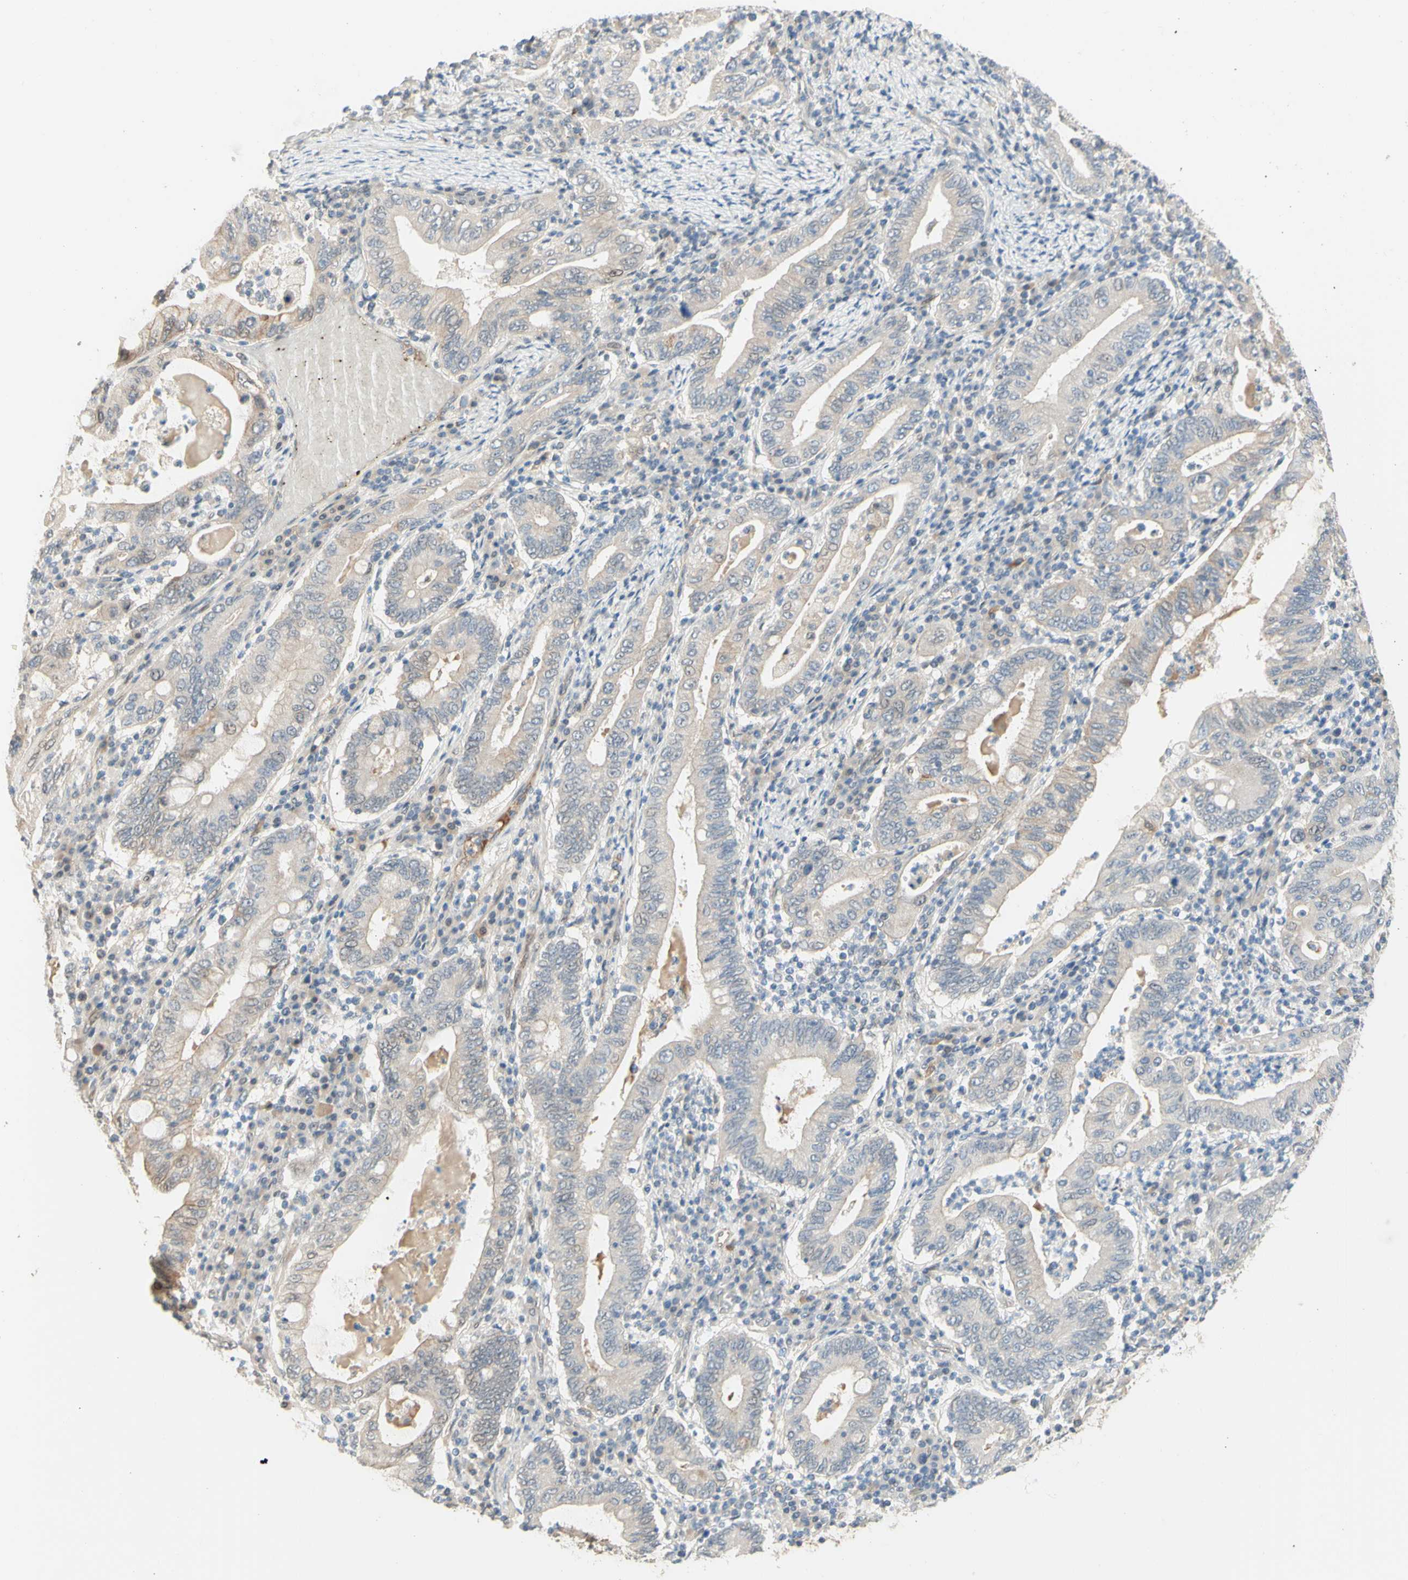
{"staining": {"intensity": "negative", "quantity": "none", "location": "none"}, "tissue": "stomach cancer", "cell_type": "Tumor cells", "image_type": "cancer", "snomed": [{"axis": "morphology", "description": "Normal tissue, NOS"}, {"axis": "morphology", "description": "Adenocarcinoma, NOS"}, {"axis": "topography", "description": "Esophagus"}, {"axis": "topography", "description": "Stomach, upper"}, {"axis": "topography", "description": "Peripheral nerve tissue"}], "caption": "IHC of human stomach cancer (adenocarcinoma) reveals no expression in tumor cells.", "gene": "ANGPT2", "patient": {"sex": "male", "age": 62}}